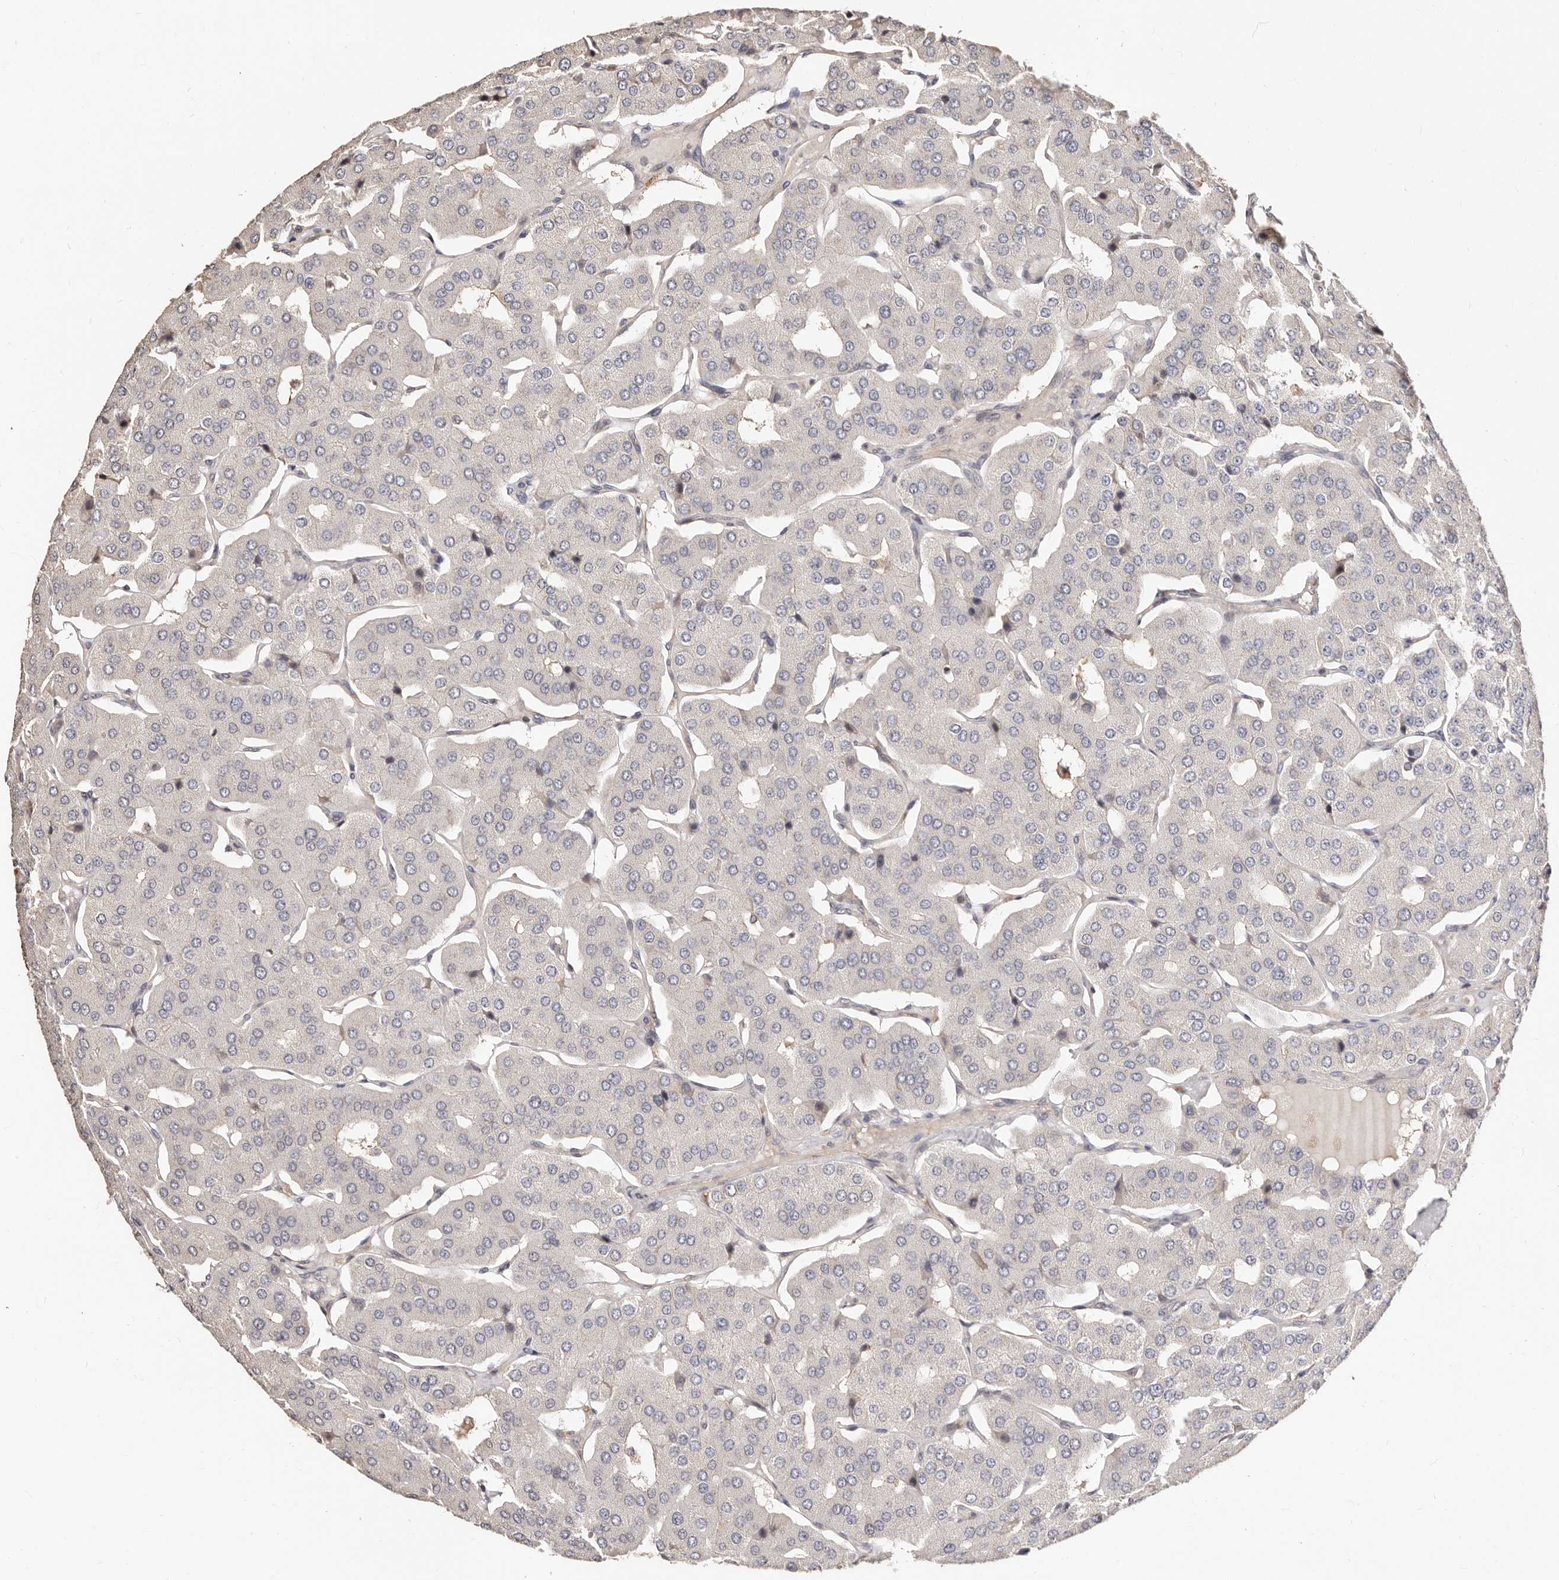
{"staining": {"intensity": "negative", "quantity": "none", "location": "none"}, "tissue": "parathyroid gland", "cell_type": "Glandular cells", "image_type": "normal", "snomed": [{"axis": "morphology", "description": "Normal tissue, NOS"}, {"axis": "morphology", "description": "Adenoma, NOS"}, {"axis": "topography", "description": "Parathyroid gland"}], "caption": "DAB (3,3'-diaminobenzidine) immunohistochemical staining of normal parathyroid gland displays no significant positivity in glandular cells. (Stains: DAB (3,3'-diaminobenzidine) immunohistochemistry (IHC) with hematoxylin counter stain, Microscopy: brightfield microscopy at high magnification).", "gene": "APOL6", "patient": {"sex": "female", "age": 86}}